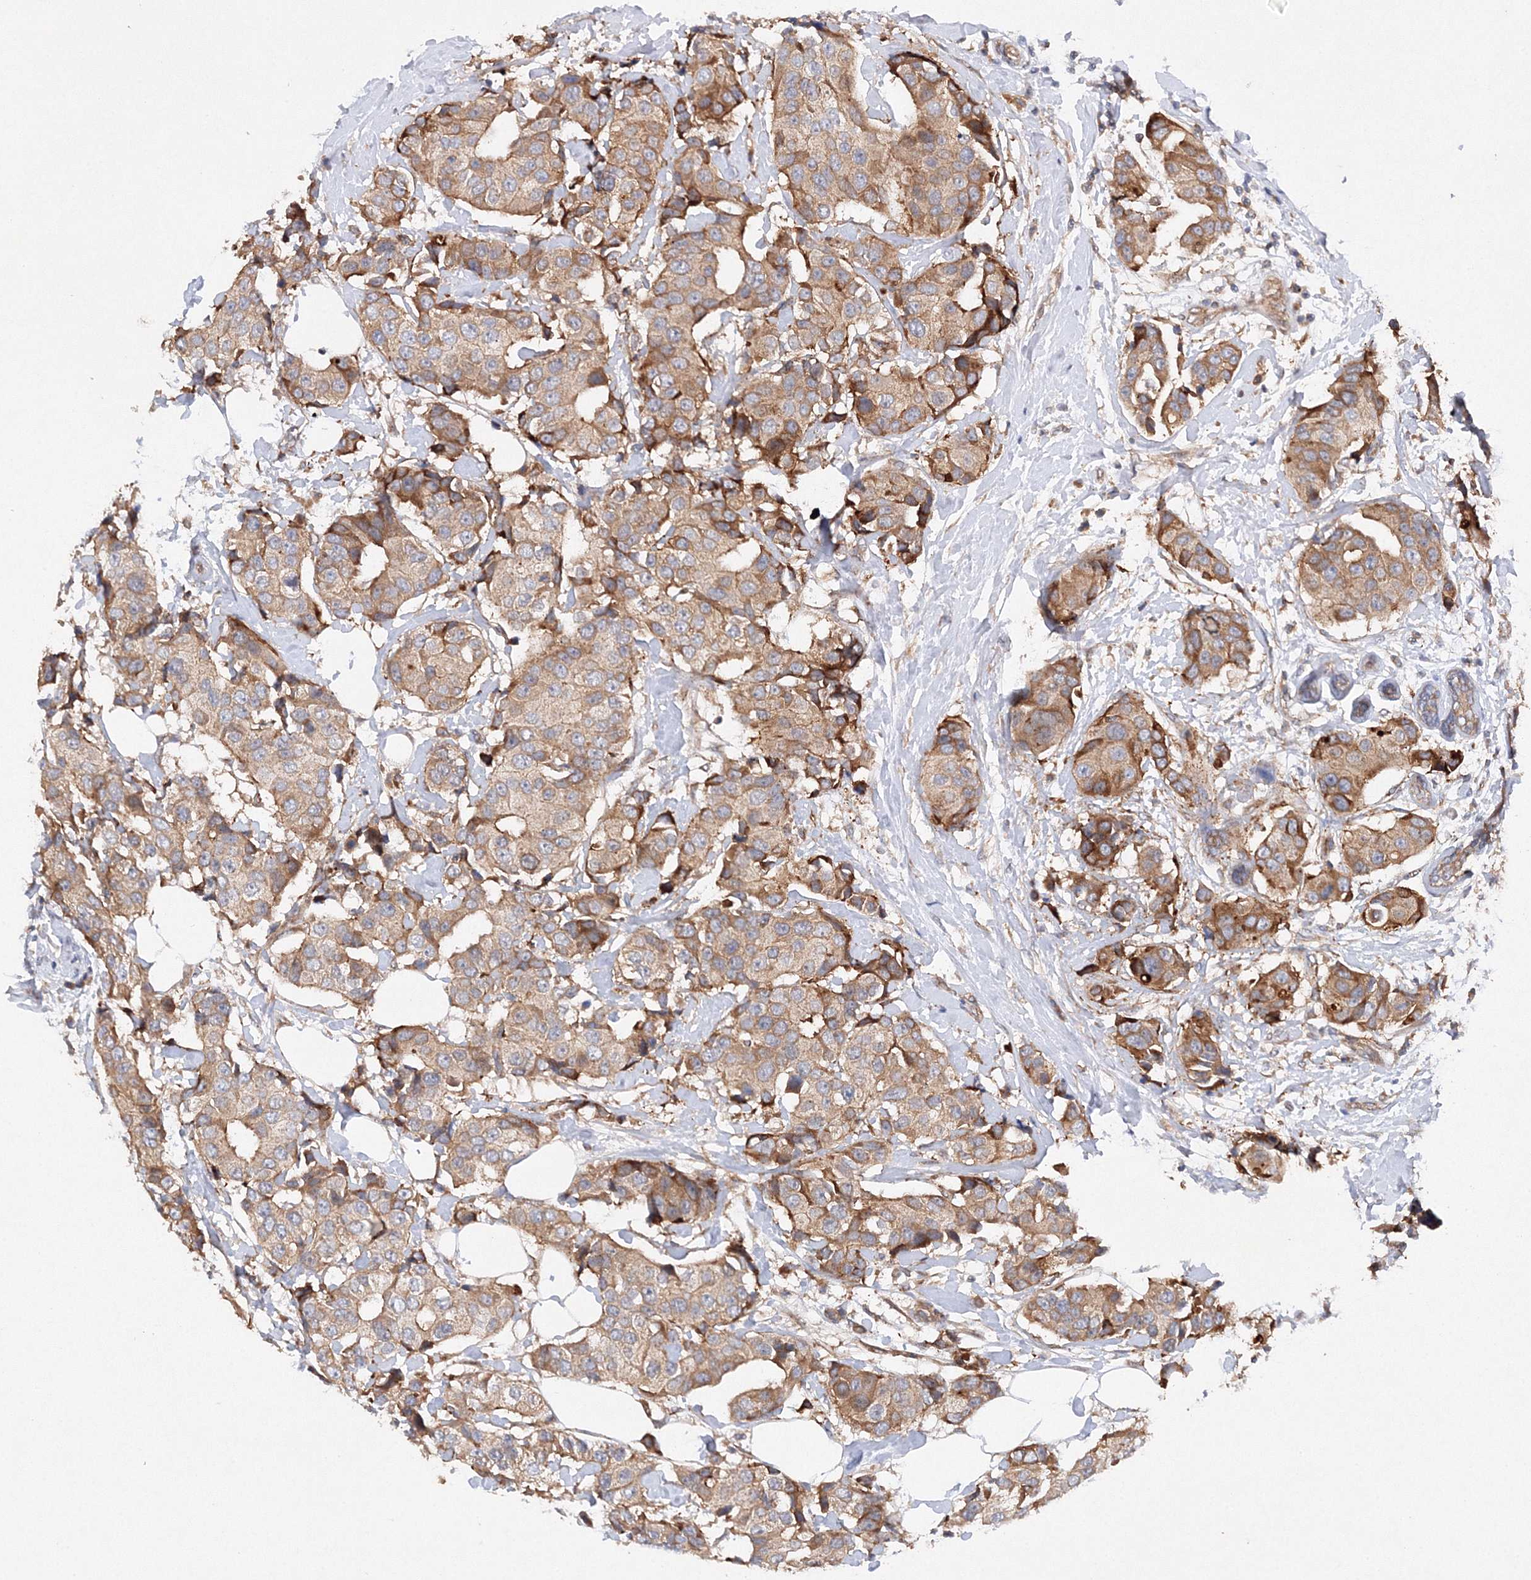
{"staining": {"intensity": "moderate", "quantity": ">75%", "location": "cytoplasmic/membranous"}, "tissue": "breast cancer", "cell_type": "Tumor cells", "image_type": "cancer", "snomed": [{"axis": "morphology", "description": "Normal tissue, NOS"}, {"axis": "morphology", "description": "Duct carcinoma"}, {"axis": "topography", "description": "Breast"}], "caption": "Immunohistochemical staining of human breast cancer displays medium levels of moderate cytoplasmic/membranous expression in approximately >75% of tumor cells.", "gene": "SLC36A1", "patient": {"sex": "female", "age": 39}}